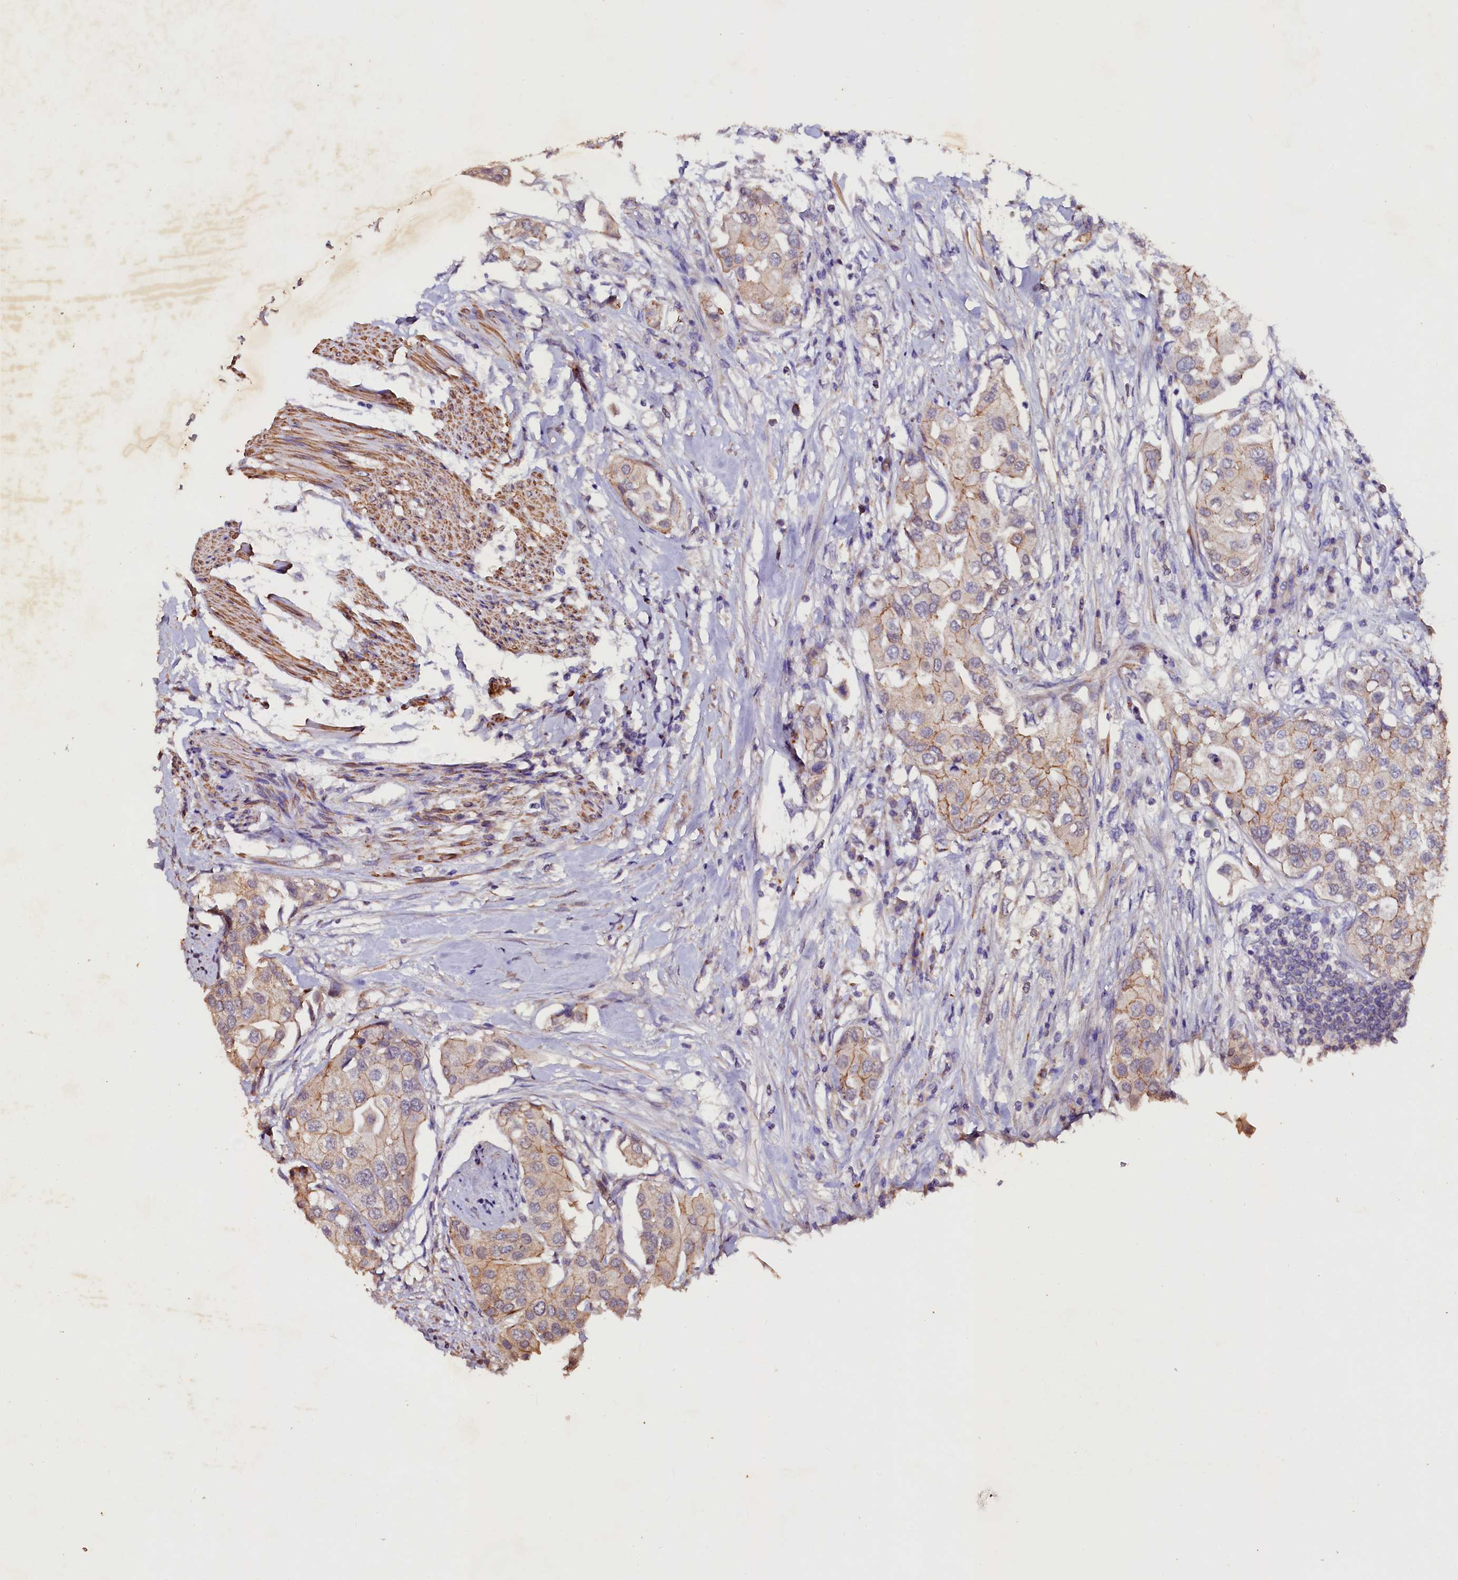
{"staining": {"intensity": "weak", "quantity": ">75%", "location": "cytoplasmic/membranous"}, "tissue": "urothelial cancer", "cell_type": "Tumor cells", "image_type": "cancer", "snomed": [{"axis": "morphology", "description": "Urothelial carcinoma, High grade"}, {"axis": "topography", "description": "Urinary bladder"}], "caption": "The micrograph exhibits staining of urothelial cancer, revealing weak cytoplasmic/membranous protein staining (brown color) within tumor cells. Using DAB (3,3'-diaminobenzidine) (brown) and hematoxylin (blue) stains, captured at high magnification using brightfield microscopy.", "gene": "VPS36", "patient": {"sex": "male", "age": 64}}